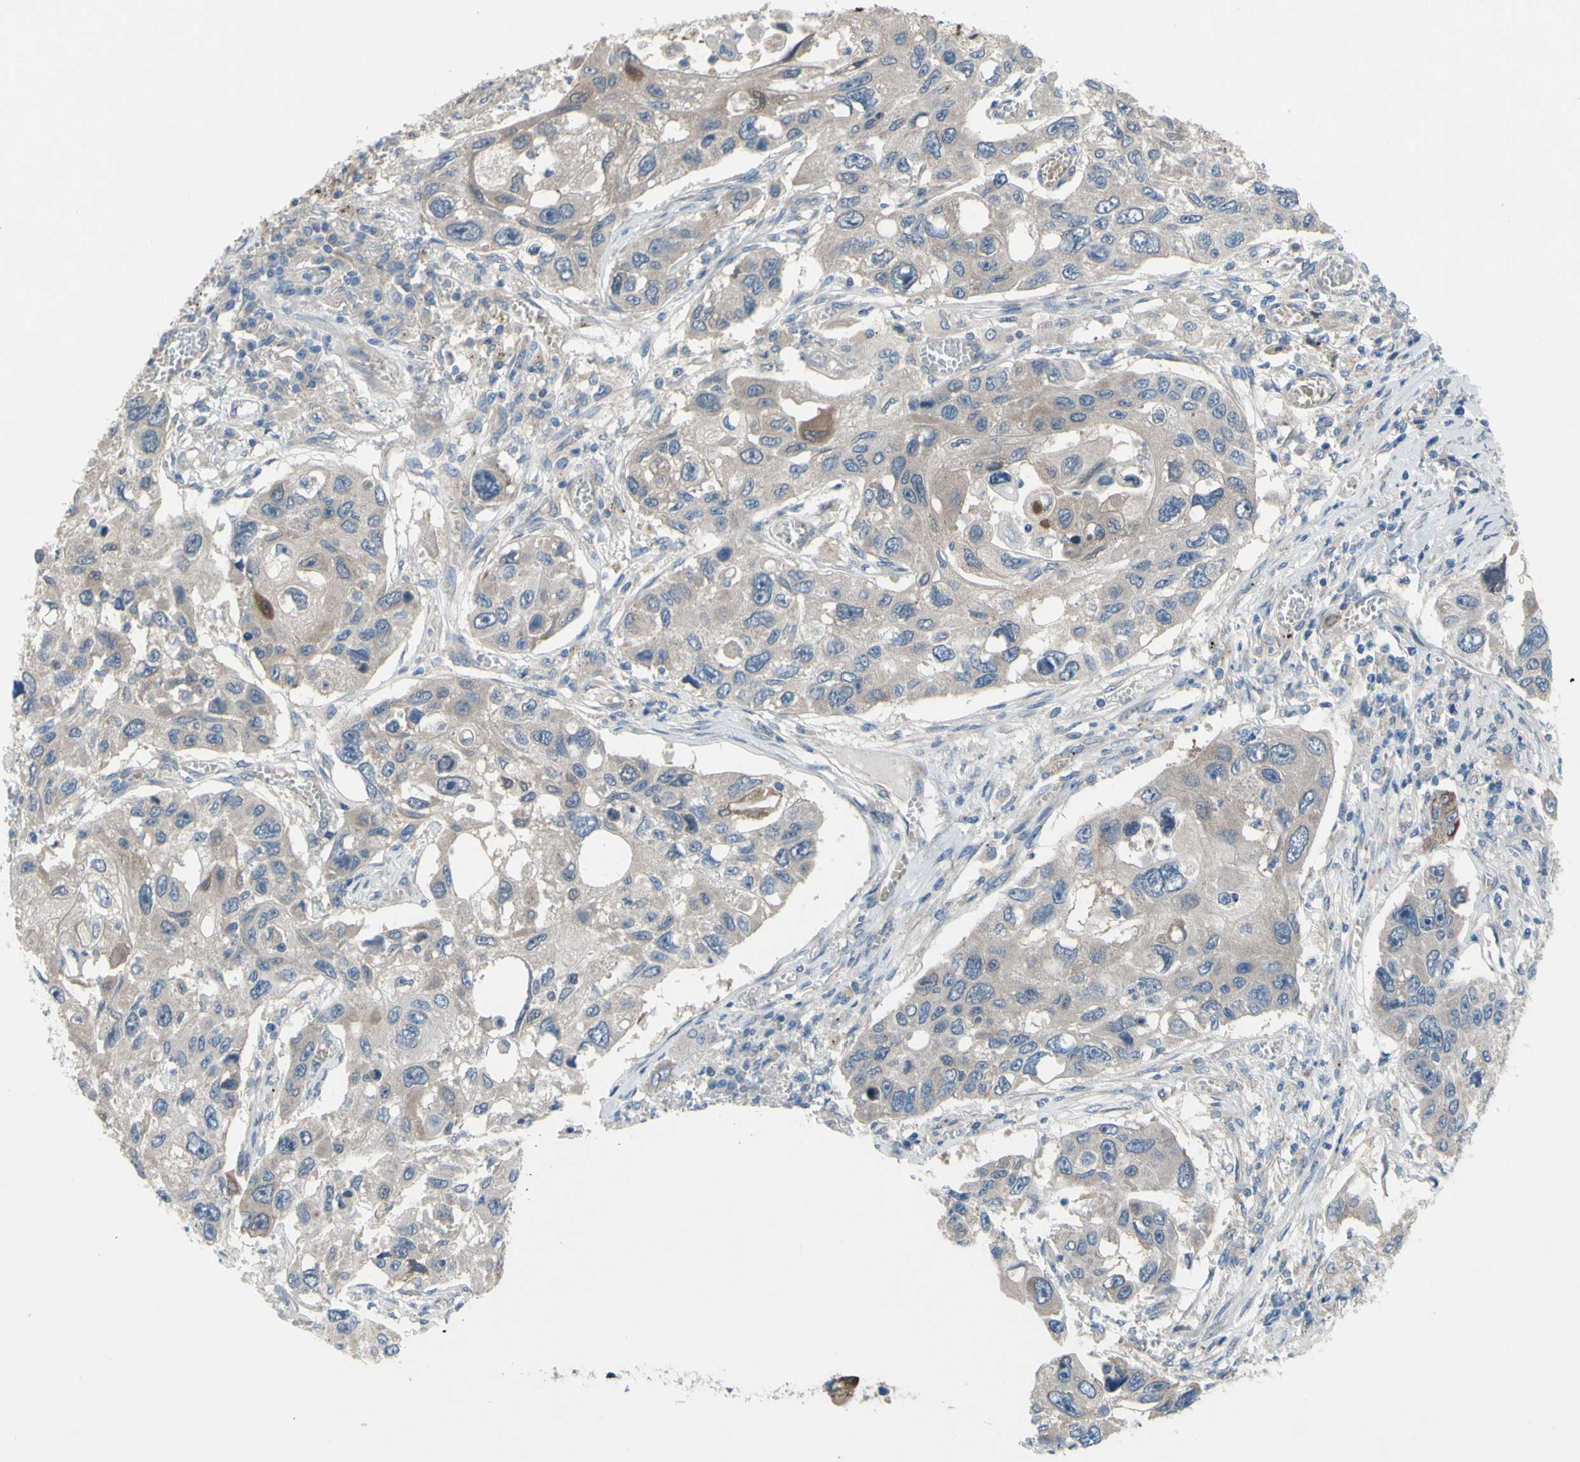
{"staining": {"intensity": "weak", "quantity": ">75%", "location": "cytoplasmic/membranous"}, "tissue": "lung cancer", "cell_type": "Tumor cells", "image_type": "cancer", "snomed": [{"axis": "morphology", "description": "Squamous cell carcinoma, NOS"}, {"axis": "topography", "description": "Lung"}], "caption": "High-power microscopy captured an immunohistochemistry (IHC) micrograph of squamous cell carcinoma (lung), revealing weak cytoplasmic/membranous staining in about >75% of tumor cells.", "gene": "GRAMD2B", "patient": {"sex": "male", "age": 71}}